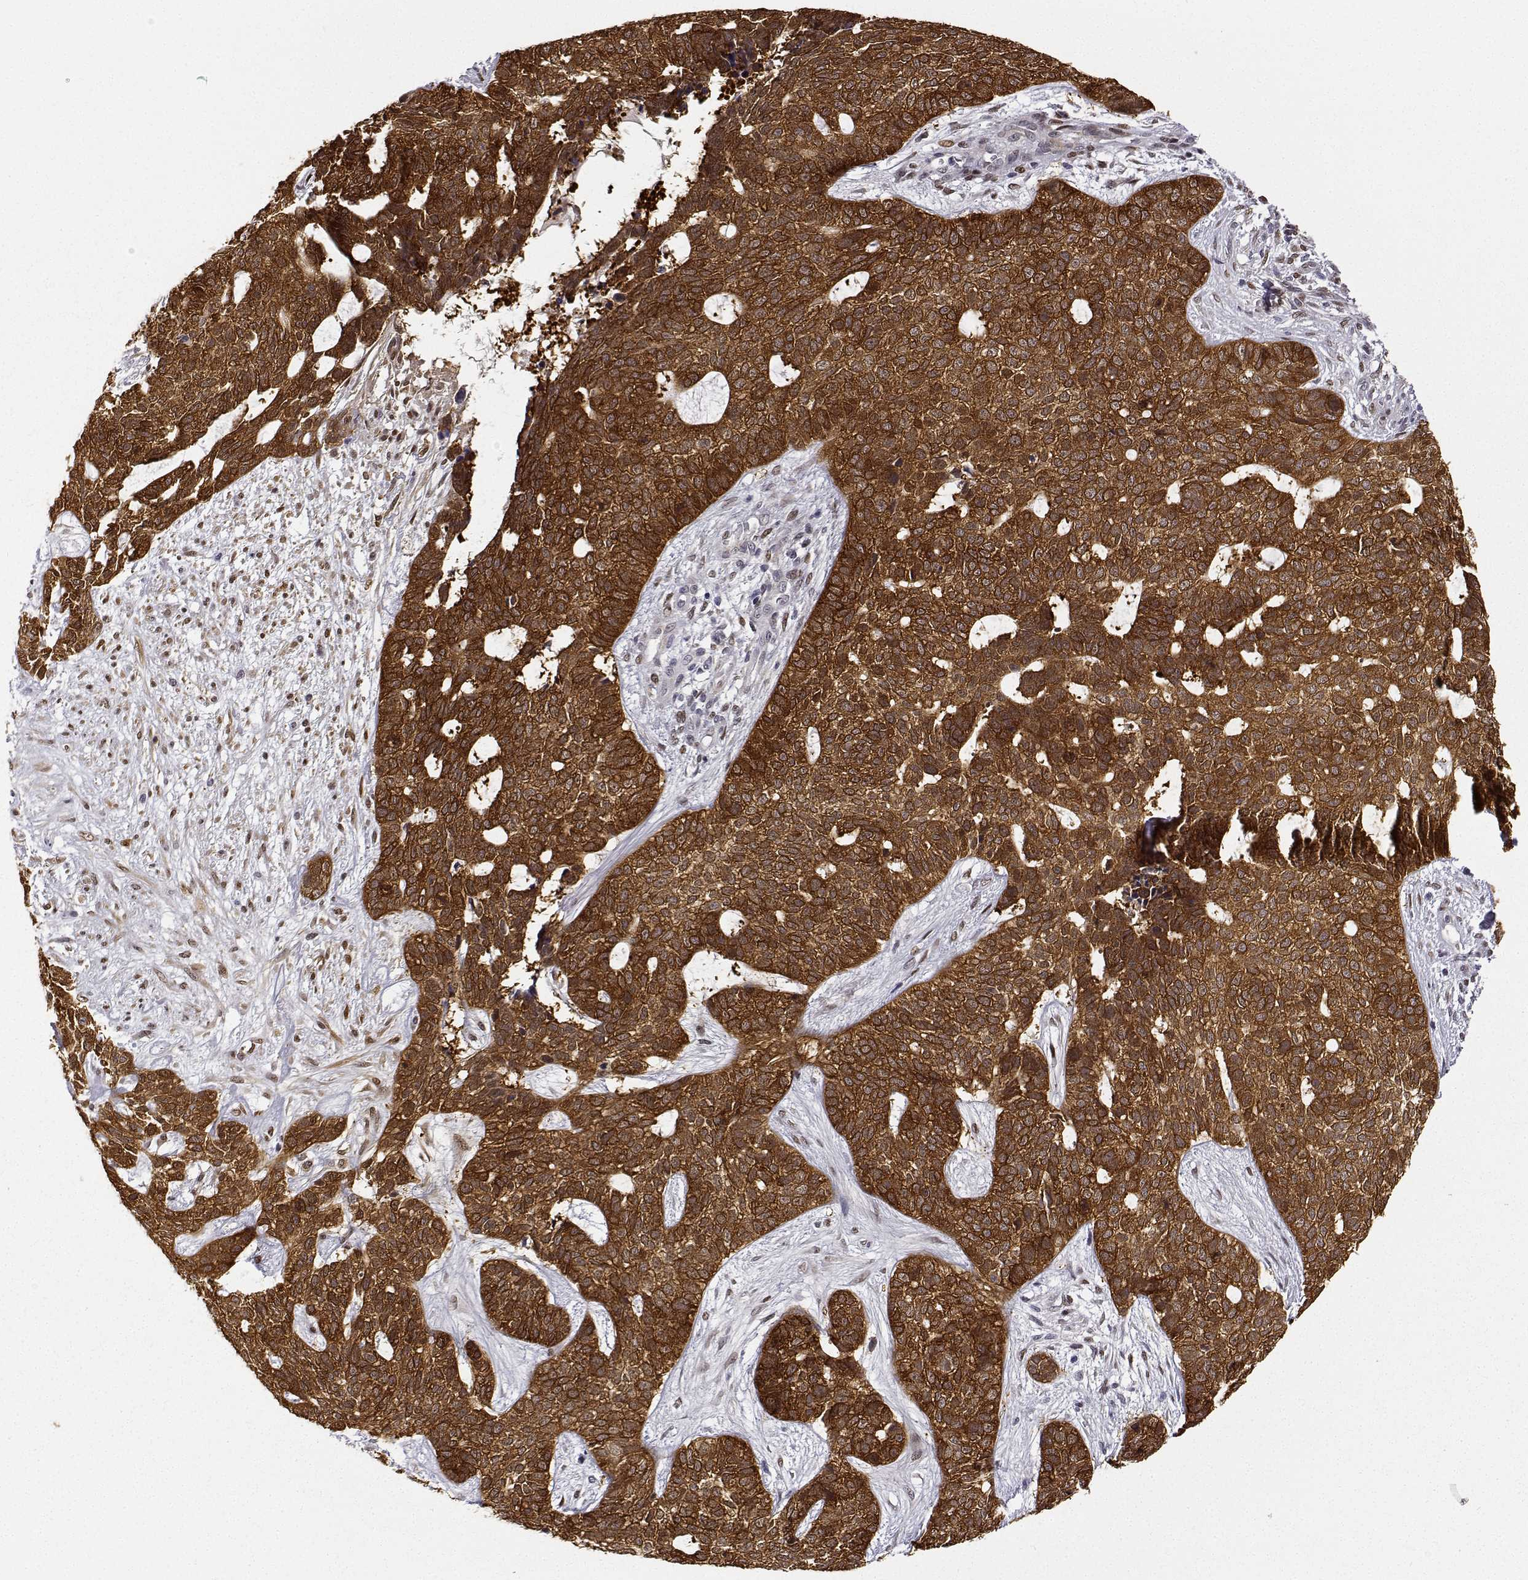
{"staining": {"intensity": "strong", "quantity": ">75%", "location": "cytoplasmic/membranous,nuclear"}, "tissue": "skin cancer", "cell_type": "Tumor cells", "image_type": "cancer", "snomed": [{"axis": "morphology", "description": "Basal cell carcinoma"}, {"axis": "topography", "description": "Skin"}], "caption": "Immunohistochemistry (IHC) of skin basal cell carcinoma shows high levels of strong cytoplasmic/membranous and nuclear expression in approximately >75% of tumor cells.", "gene": "PHGDH", "patient": {"sex": "female", "age": 69}}